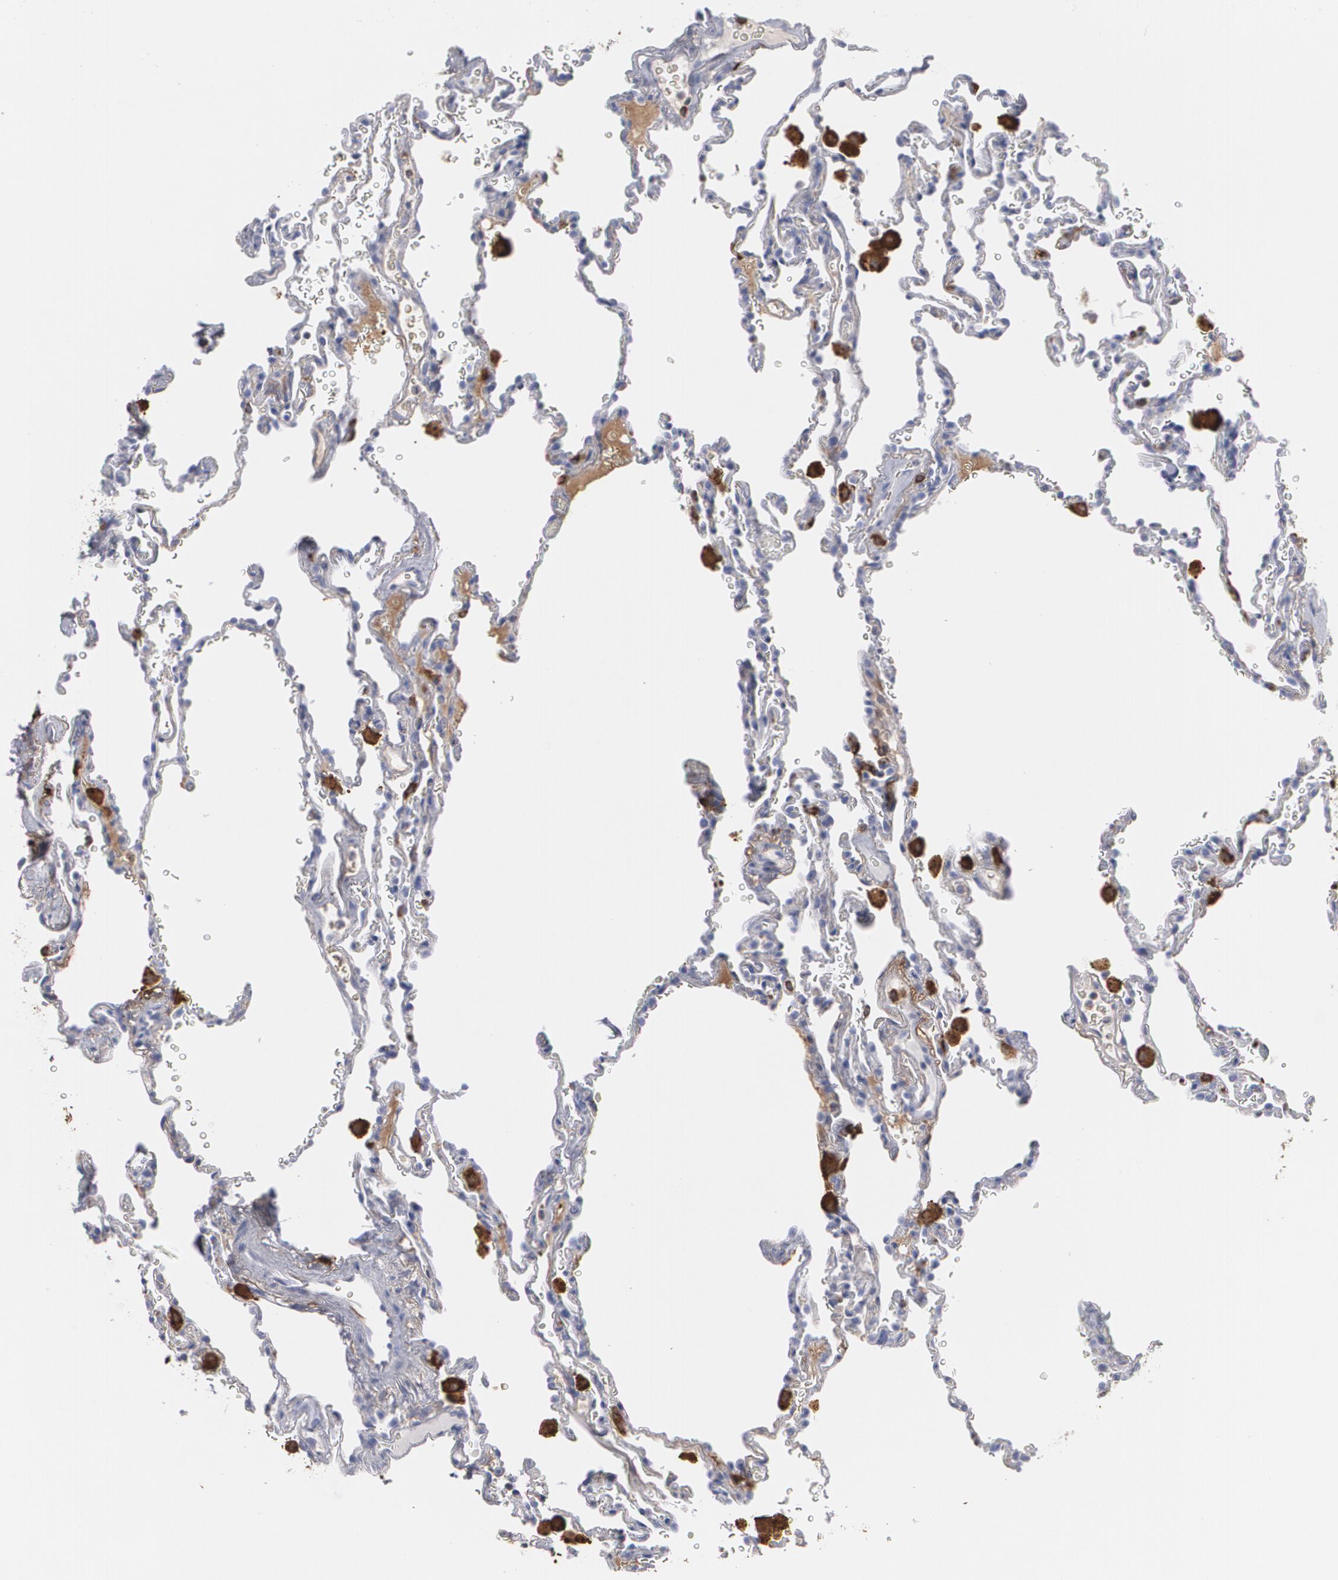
{"staining": {"intensity": "weak", "quantity": "25%-75%", "location": "cytoplasmic/membranous"}, "tissue": "lung", "cell_type": "Alveolar cells", "image_type": "normal", "snomed": [{"axis": "morphology", "description": "Normal tissue, NOS"}, {"axis": "topography", "description": "Lung"}], "caption": "Immunohistochemical staining of benign lung demonstrates 25%-75% levels of weak cytoplasmic/membranous protein staining in about 25%-75% of alveolar cells.", "gene": "ODC1", "patient": {"sex": "male", "age": 59}}